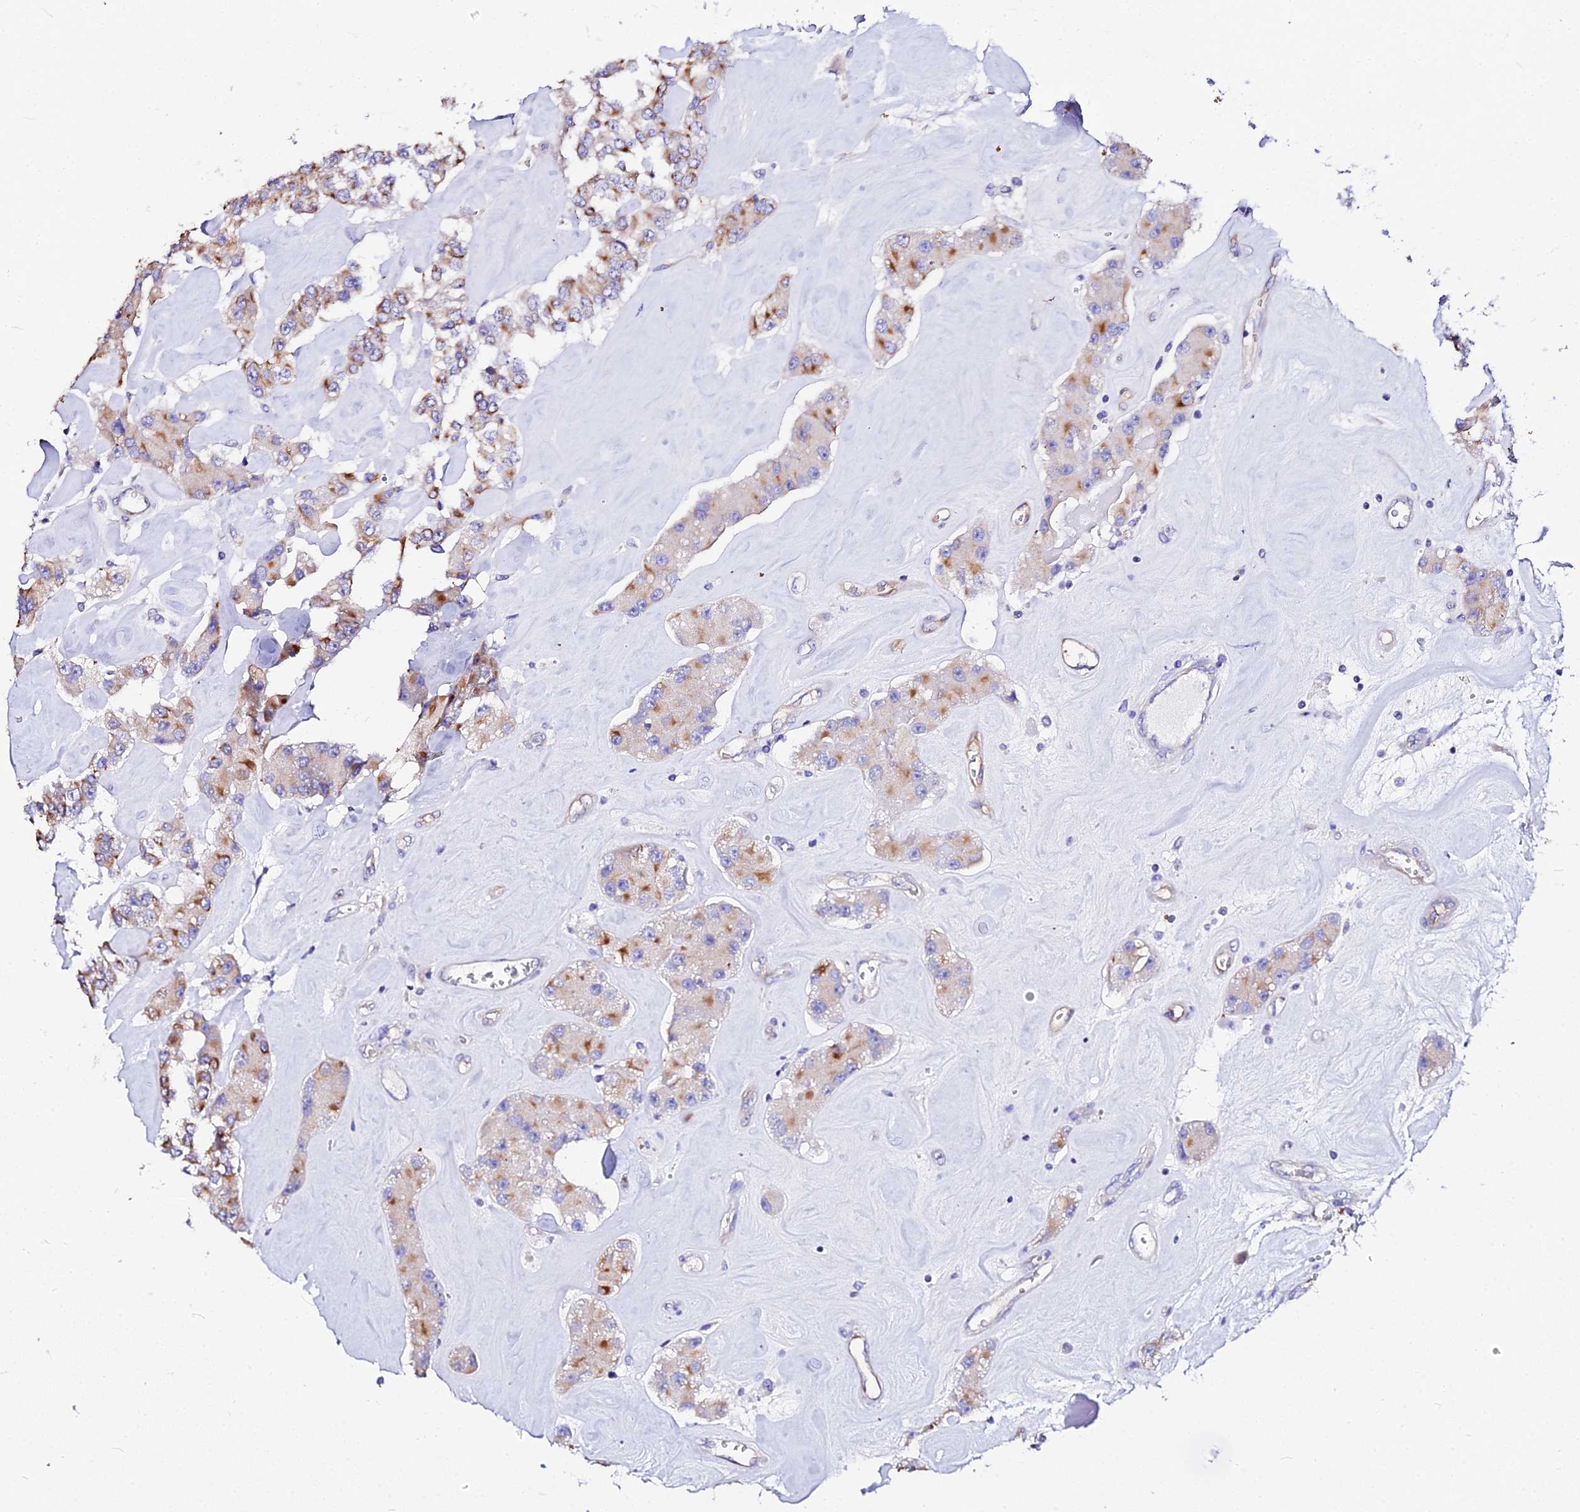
{"staining": {"intensity": "moderate", "quantity": "25%-75%", "location": "cytoplasmic/membranous"}, "tissue": "carcinoid", "cell_type": "Tumor cells", "image_type": "cancer", "snomed": [{"axis": "morphology", "description": "Carcinoid, malignant, NOS"}, {"axis": "topography", "description": "Pancreas"}], "caption": "Tumor cells reveal moderate cytoplasmic/membranous staining in approximately 25%-75% of cells in malignant carcinoid. The staining is performed using DAB brown chromogen to label protein expression. The nuclei are counter-stained blue using hematoxylin.", "gene": "DAW1", "patient": {"sex": "male", "age": 41}}